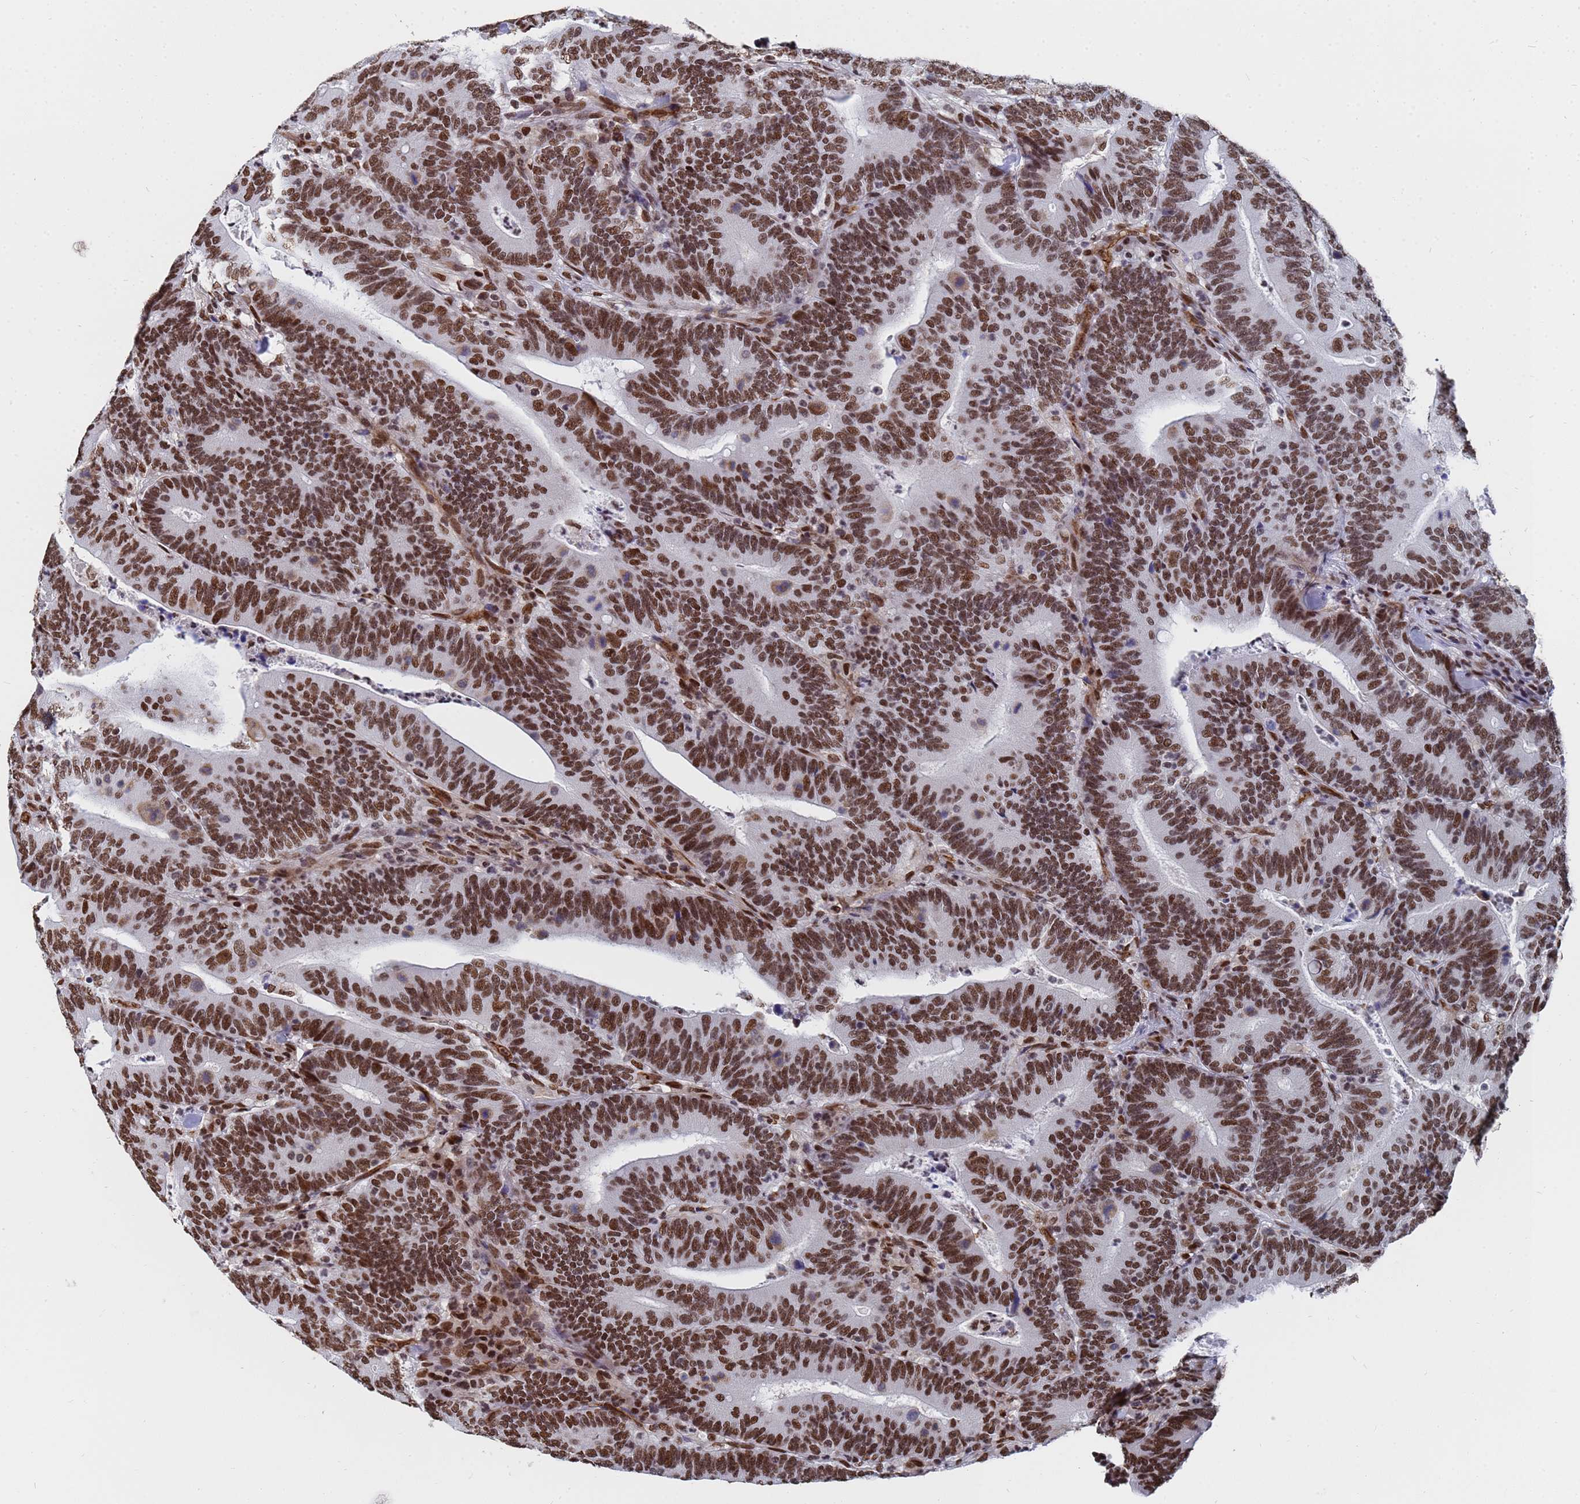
{"staining": {"intensity": "strong", "quantity": ">75%", "location": "nuclear"}, "tissue": "colorectal cancer", "cell_type": "Tumor cells", "image_type": "cancer", "snomed": [{"axis": "morphology", "description": "Adenocarcinoma, NOS"}, {"axis": "topography", "description": "Colon"}], "caption": "Colorectal cancer (adenocarcinoma) stained with DAB IHC demonstrates high levels of strong nuclear positivity in about >75% of tumor cells.", "gene": "RAVER2", "patient": {"sex": "female", "age": 66}}